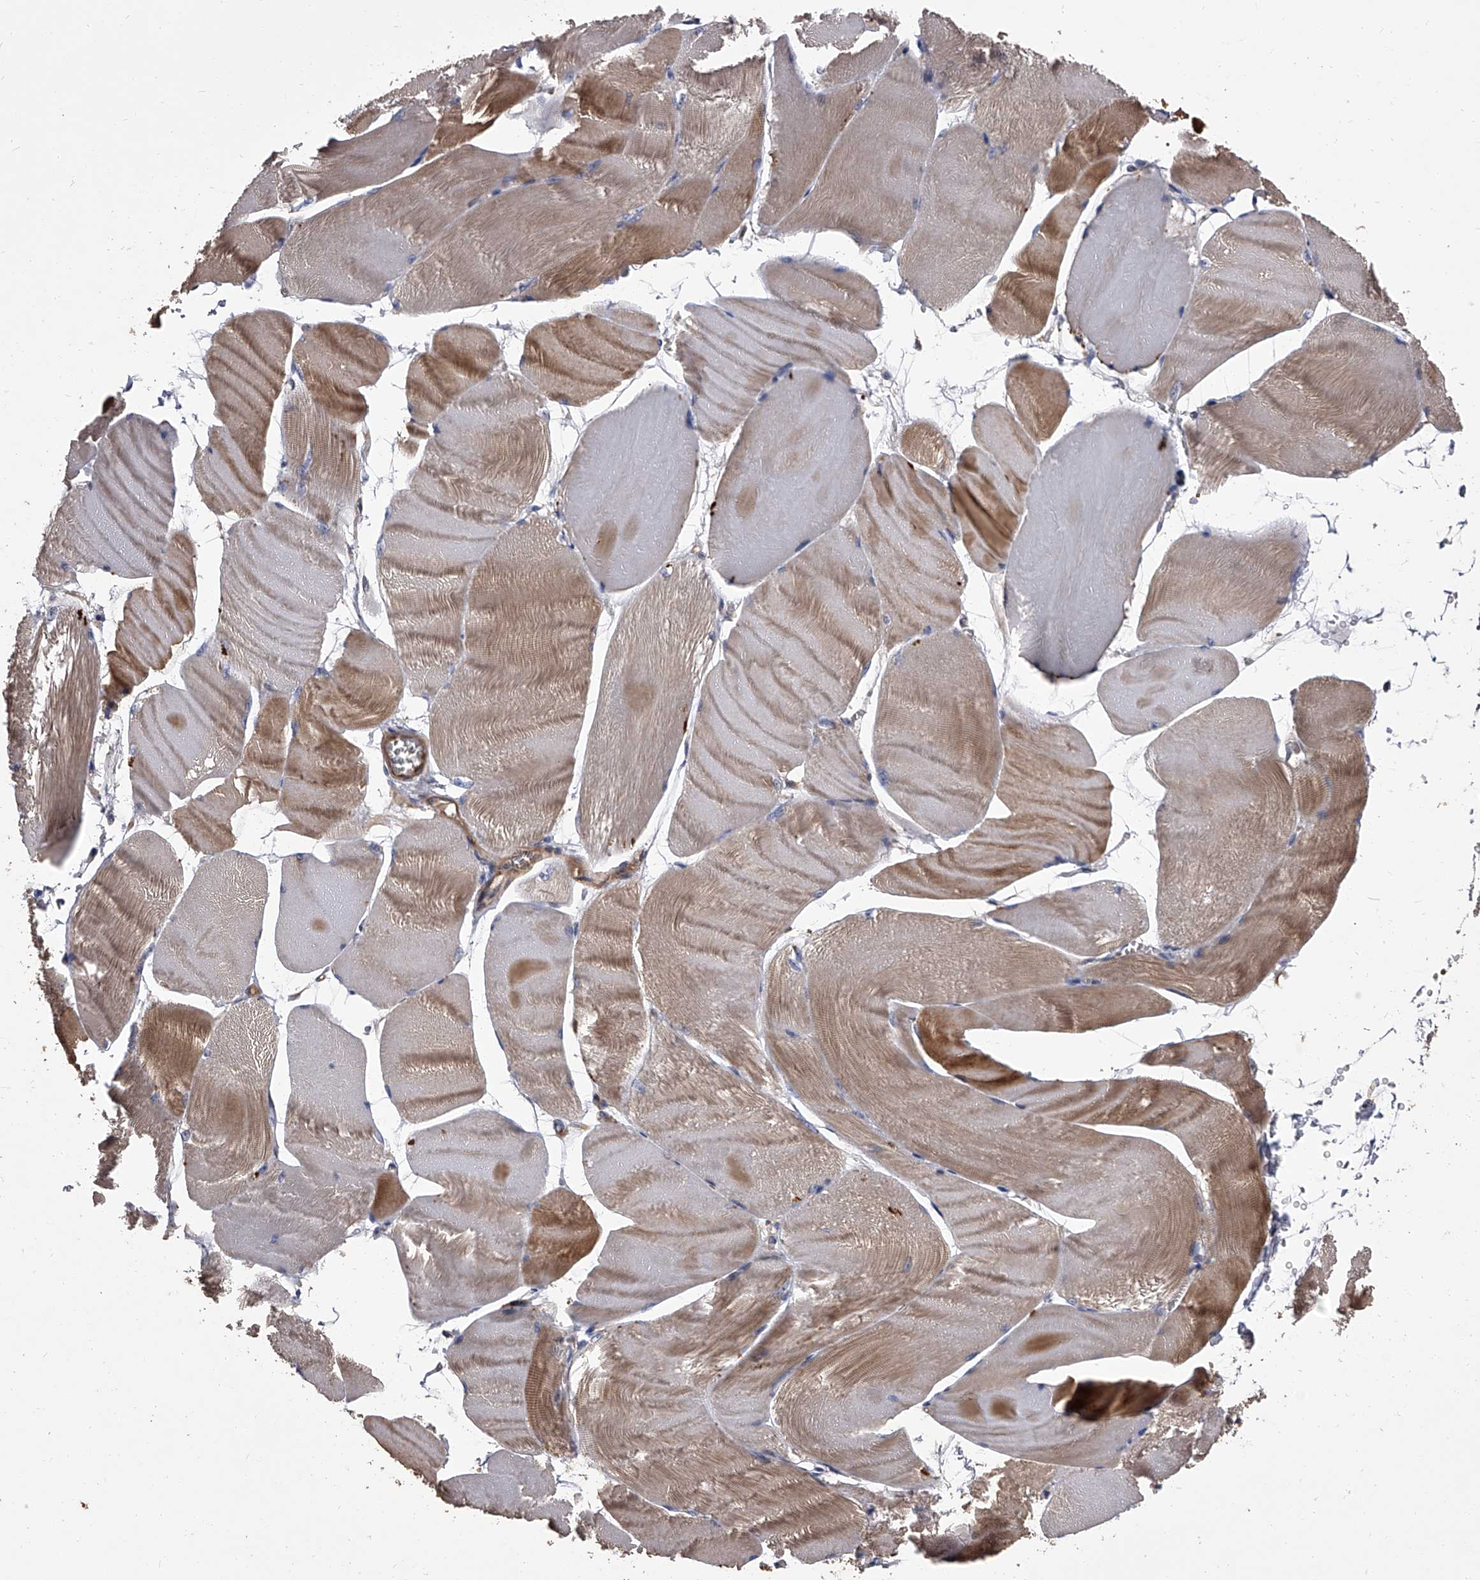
{"staining": {"intensity": "strong", "quantity": ">75%", "location": "cytoplasmic/membranous"}, "tissue": "skeletal muscle", "cell_type": "Myocytes", "image_type": "normal", "snomed": [{"axis": "morphology", "description": "Normal tissue, NOS"}, {"axis": "morphology", "description": "Basal cell carcinoma"}, {"axis": "topography", "description": "Skeletal muscle"}], "caption": "Skeletal muscle stained with immunohistochemistry shows strong cytoplasmic/membranous expression in about >75% of myocytes.", "gene": "STK36", "patient": {"sex": "female", "age": 64}}